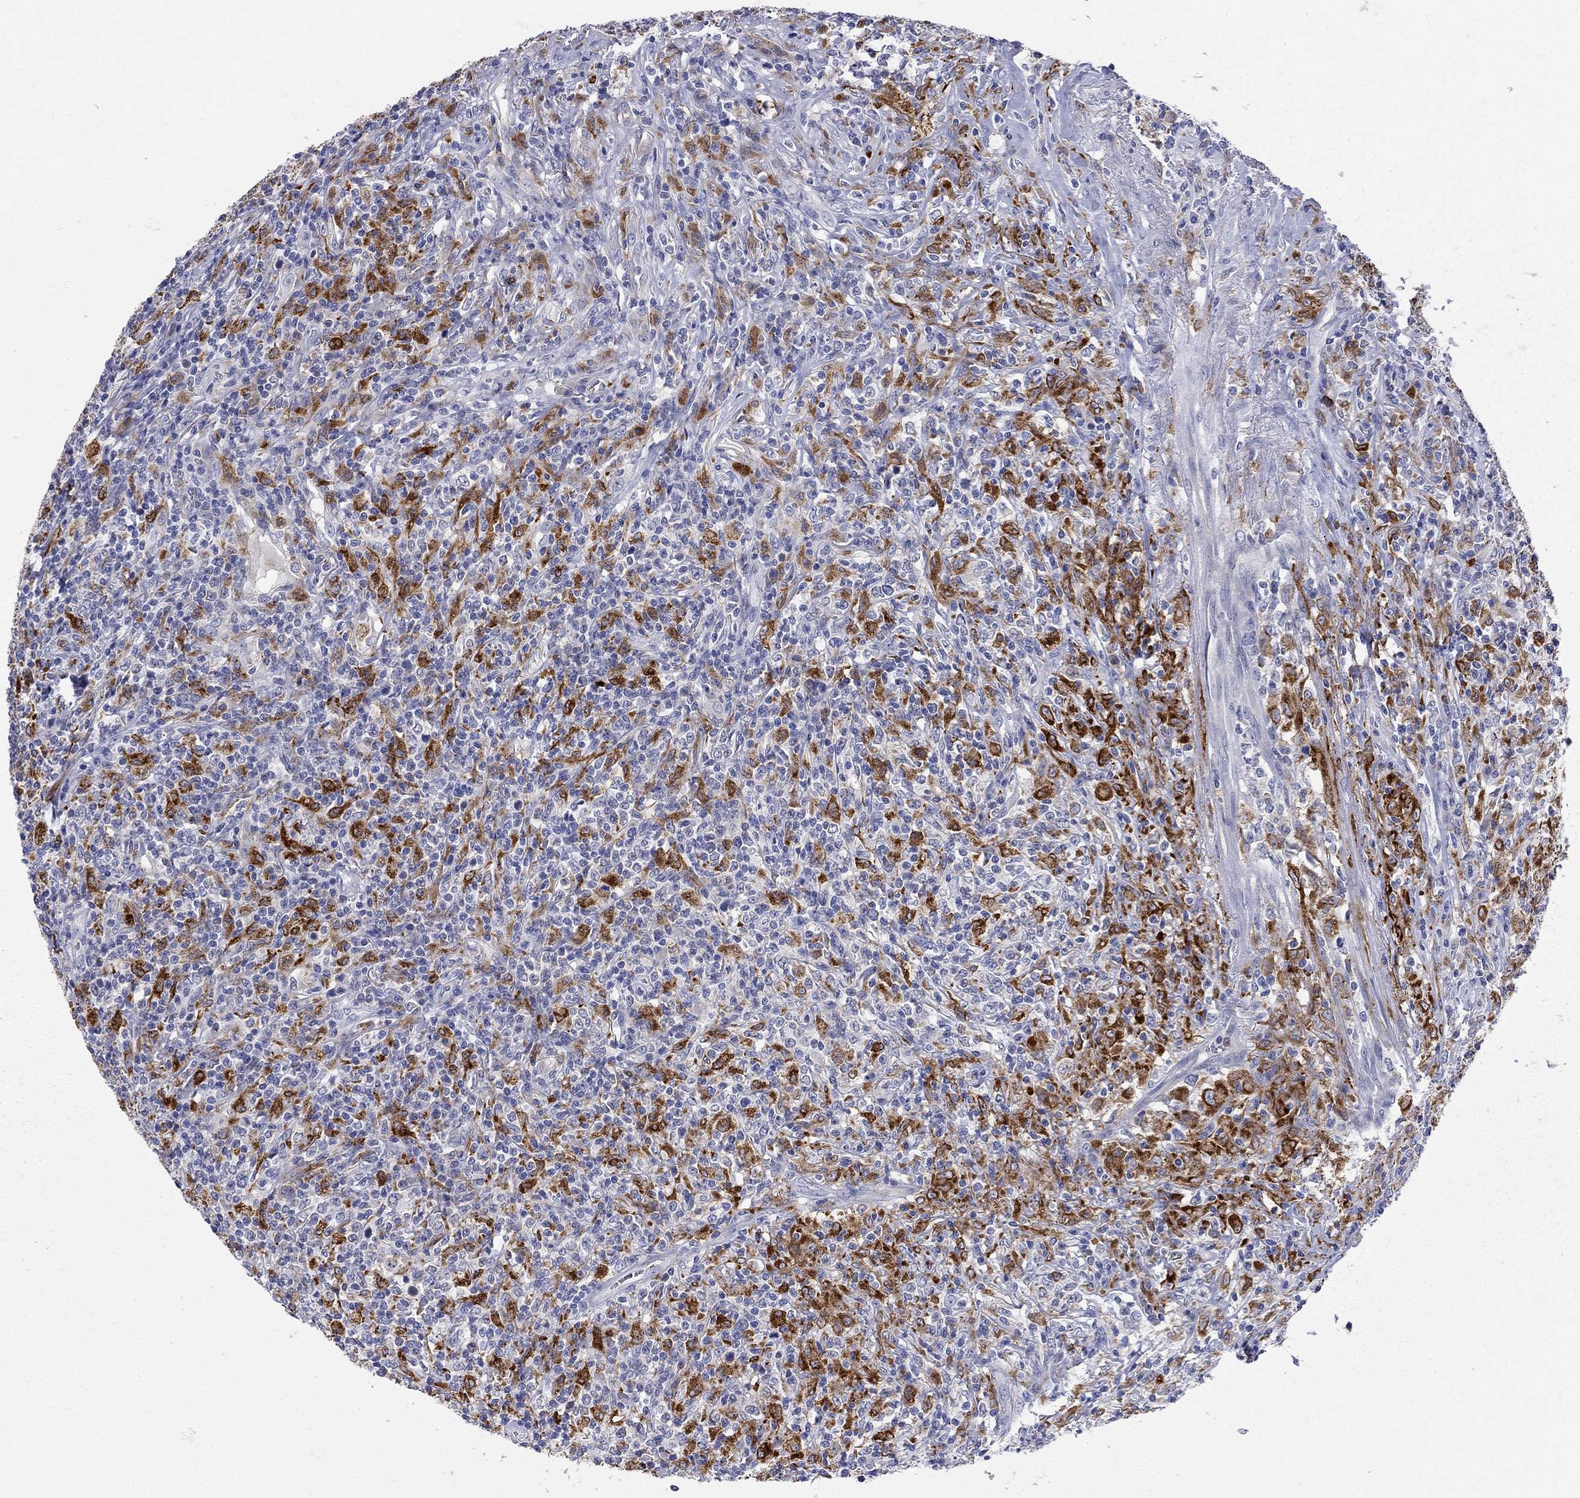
{"staining": {"intensity": "strong", "quantity": "25%-75%", "location": "cytoplasmic/membranous"}, "tissue": "lymphoma", "cell_type": "Tumor cells", "image_type": "cancer", "snomed": [{"axis": "morphology", "description": "Malignant lymphoma, non-Hodgkin's type, High grade"}, {"axis": "topography", "description": "Lung"}], "caption": "Strong cytoplasmic/membranous positivity for a protein is present in approximately 25%-75% of tumor cells of malignant lymphoma, non-Hodgkin's type (high-grade) using immunohistochemistry.", "gene": "ACSL1", "patient": {"sex": "male", "age": 79}}